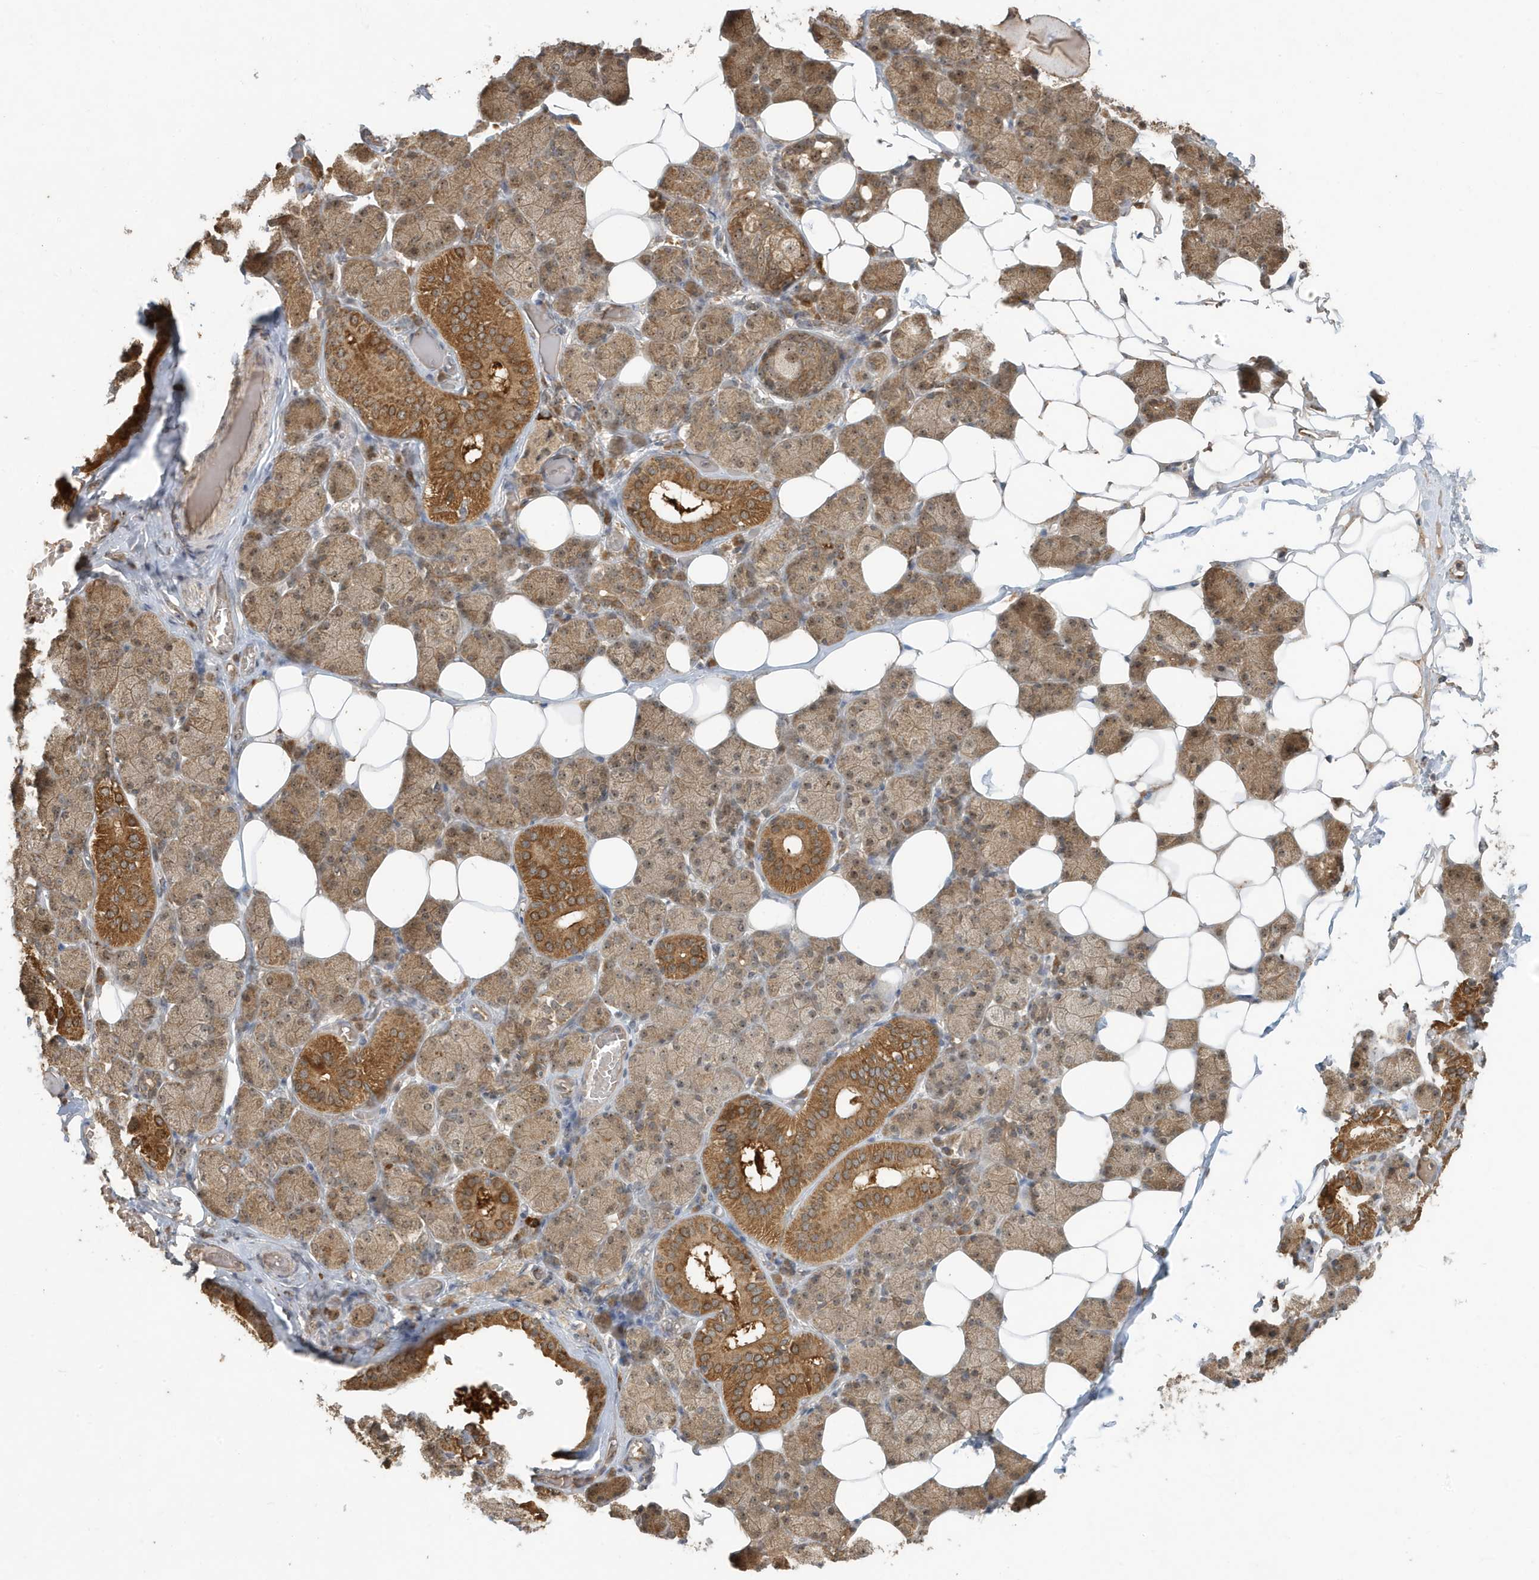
{"staining": {"intensity": "moderate", "quantity": ">75%", "location": "cytoplasmic/membranous,nuclear"}, "tissue": "salivary gland", "cell_type": "Glandular cells", "image_type": "normal", "snomed": [{"axis": "morphology", "description": "Normal tissue, NOS"}, {"axis": "topography", "description": "Salivary gland"}], "caption": "Salivary gland stained with immunohistochemistry shows moderate cytoplasmic/membranous,nuclear positivity in about >75% of glandular cells.", "gene": "ABCB9", "patient": {"sex": "female", "age": 33}}